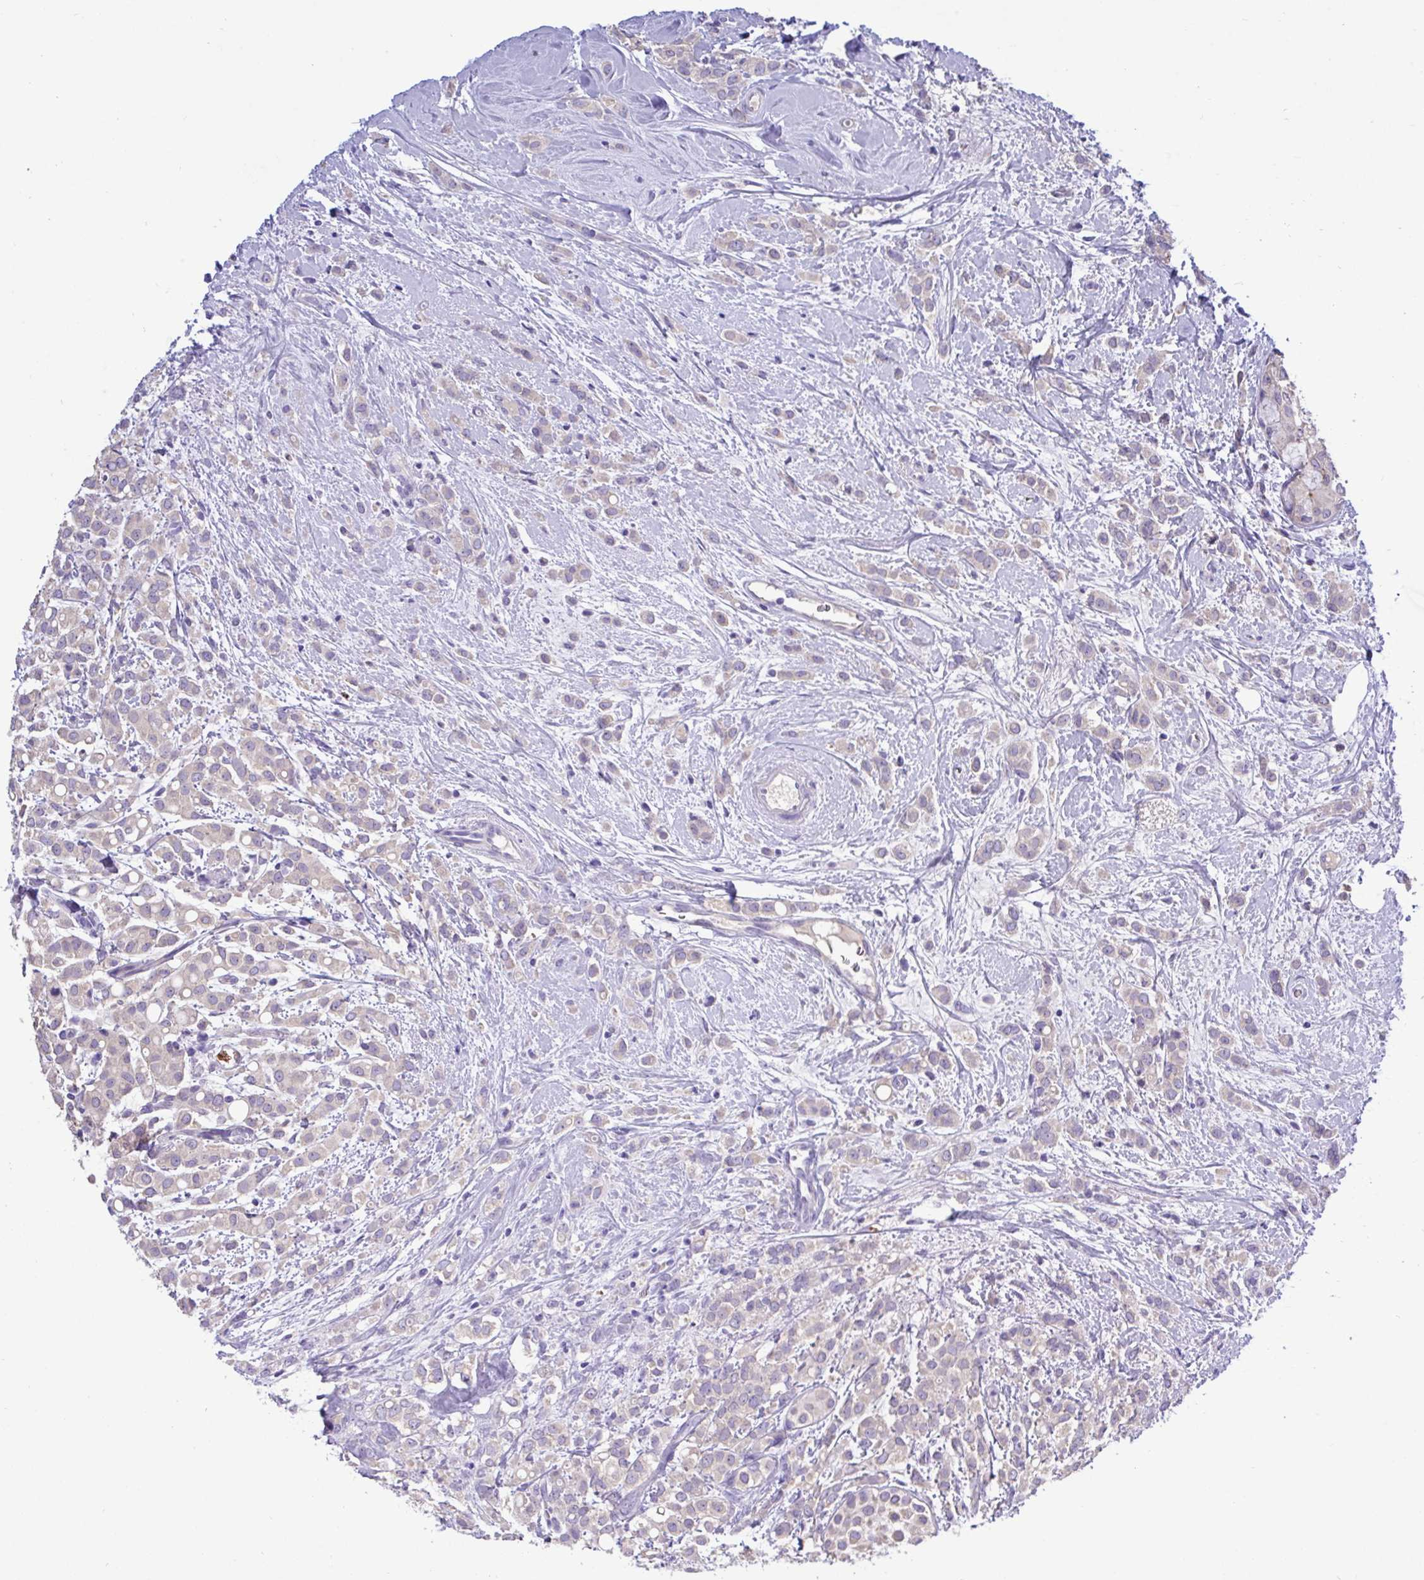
{"staining": {"intensity": "weak", "quantity": "25%-75%", "location": "cytoplasmic/membranous"}, "tissue": "breast cancer", "cell_type": "Tumor cells", "image_type": "cancer", "snomed": [{"axis": "morphology", "description": "Lobular carcinoma"}, {"axis": "topography", "description": "Breast"}], "caption": "This is a histology image of immunohistochemistry staining of lobular carcinoma (breast), which shows weak expression in the cytoplasmic/membranous of tumor cells.", "gene": "ST8SIA2", "patient": {"sex": "female", "age": 68}}